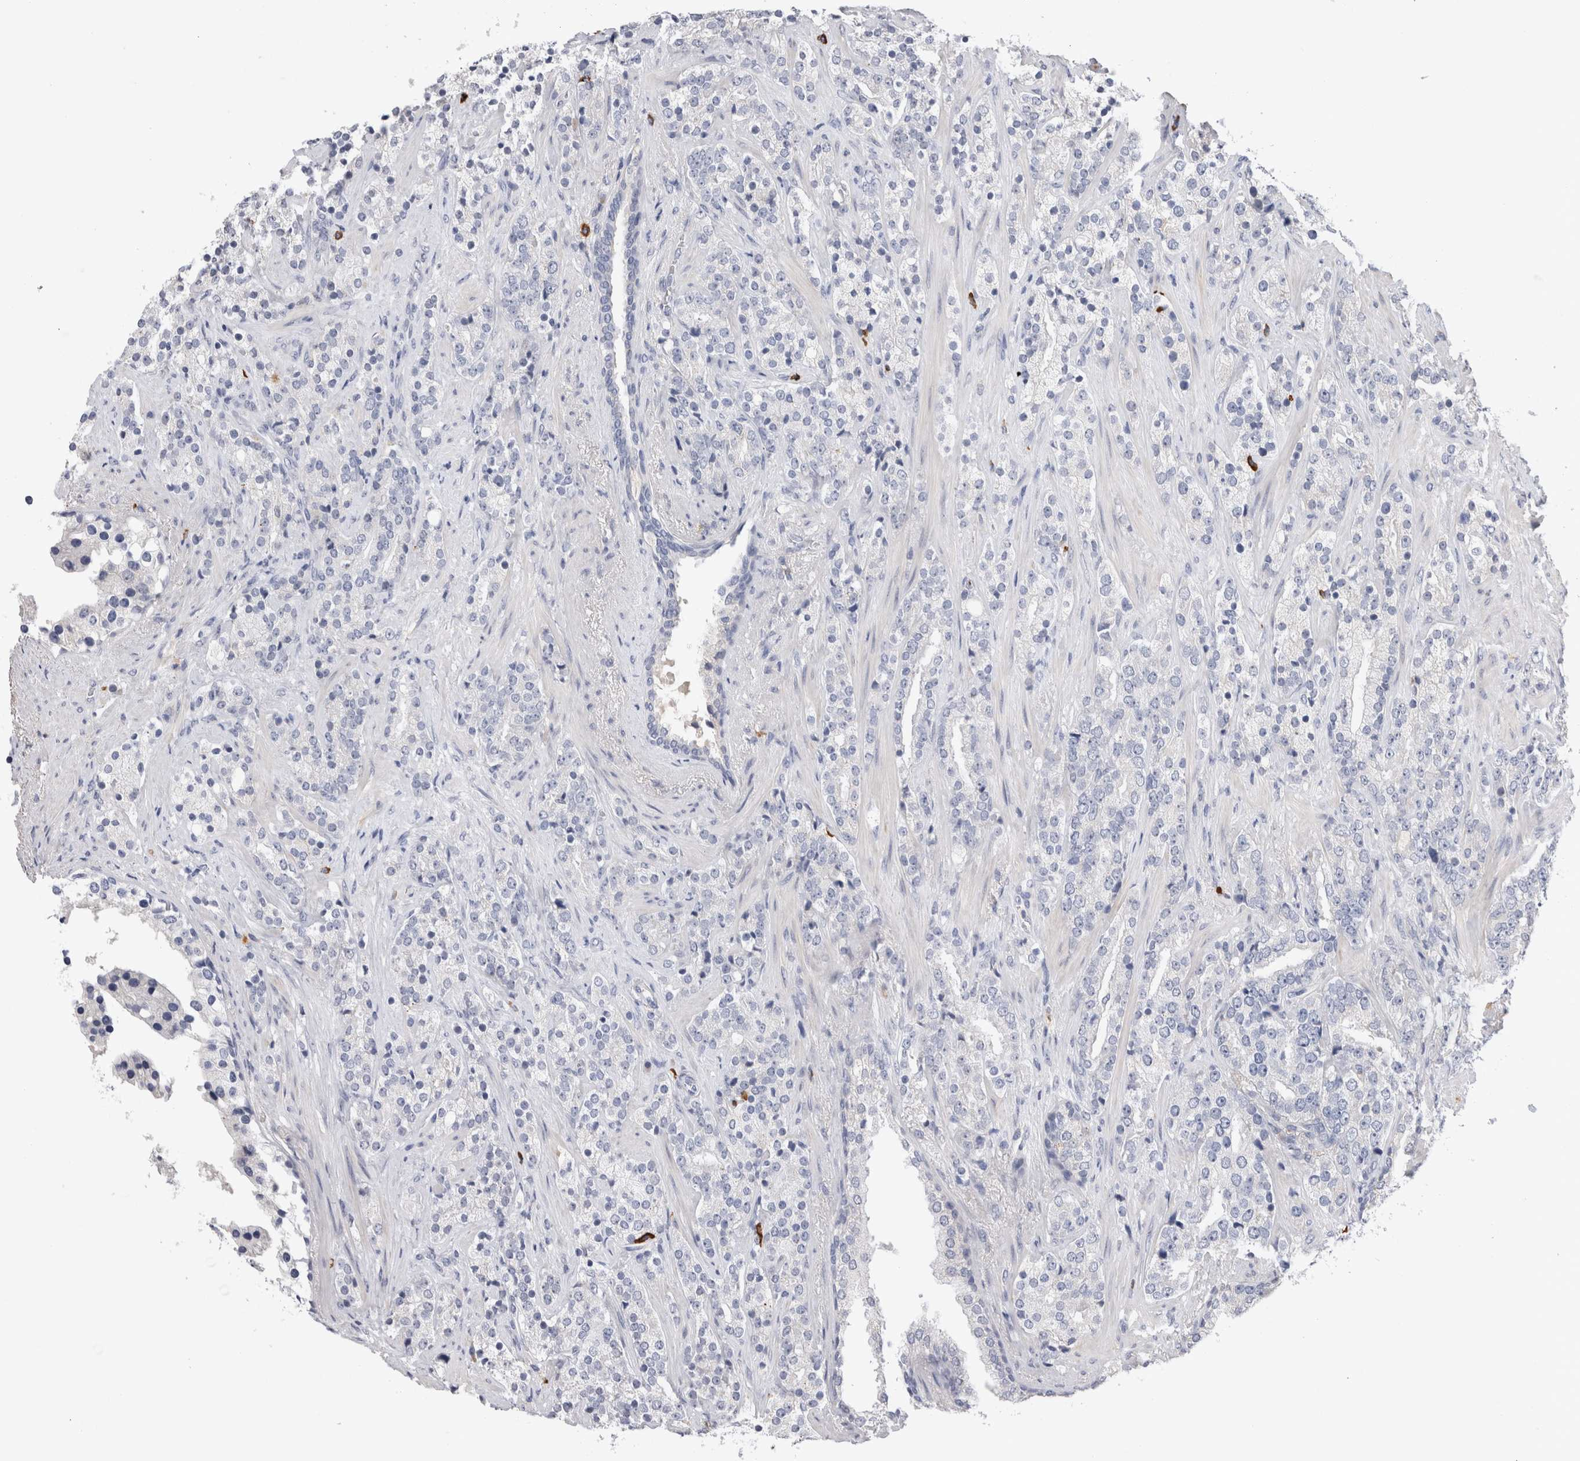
{"staining": {"intensity": "negative", "quantity": "none", "location": "none"}, "tissue": "prostate cancer", "cell_type": "Tumor cells", "image_type": "cancer", "snomed": [{"axis": "morphology", "description": "Adenocarcinoma, High grade"}, {"axis": "topography", "description": "Prostate"}], "caption": "There is no significant staining in tumor cells of prostate cancer (high-grade adenocarcinoma).", "gene": "VSIG4", "patient": {"sex": "male", "age": 71}}